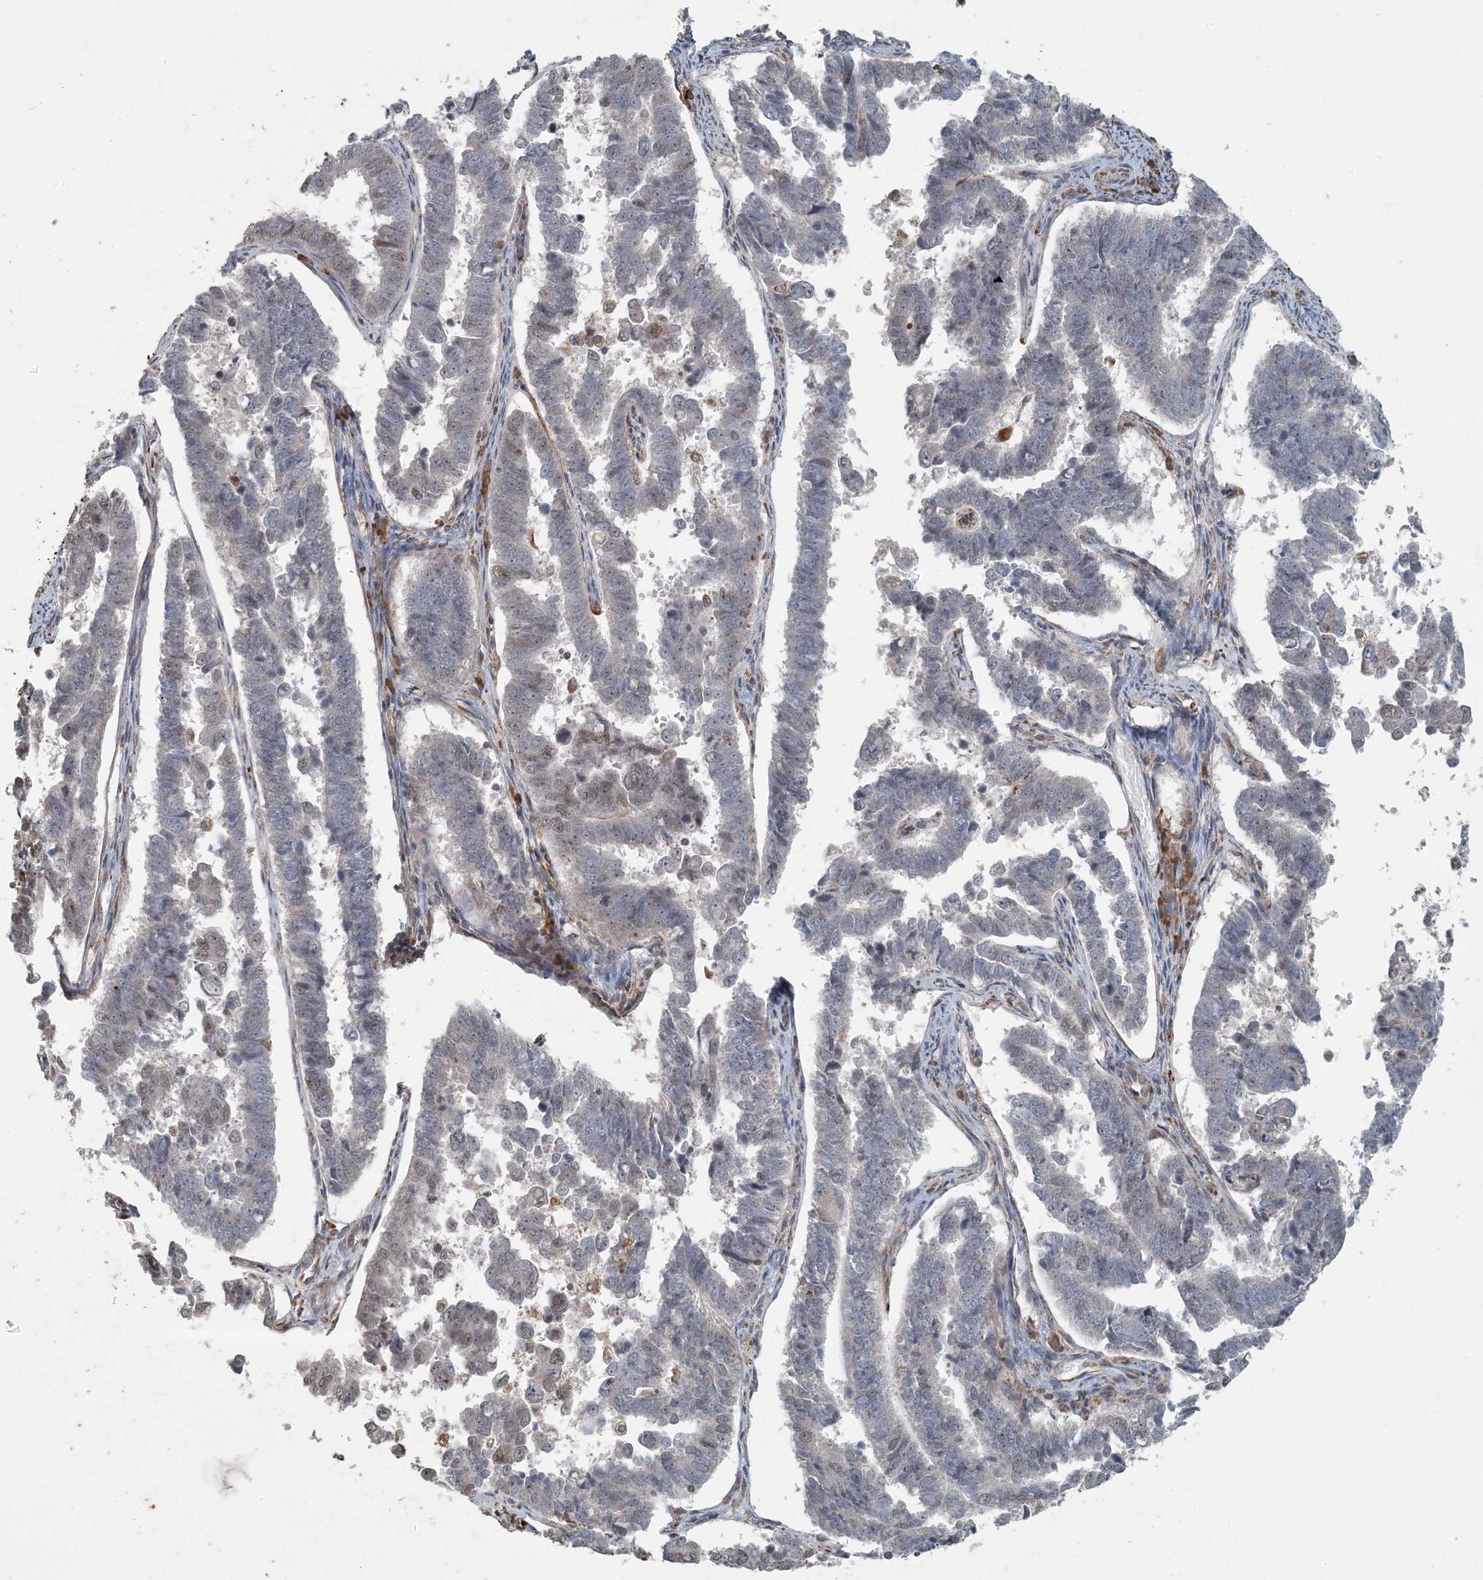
{"staining": {"intensity": "negative", "quantity": "none", "location": "none"}, "tissue": "endometrial cancer", "cell_type": "Tumor cells", "image_type": "cancer", "snomed": [{"axis": "morphology", "description": "Adenocarcinoma, NOS"}, {"axis": "topography", "description": "Endometrium"}], "caption": "This is an immunohistochemistry (IHC) histopathology image of human endometrial cancer (adenocarcinoma). There is no staining in tumor cells.", "gene": "AK9", "patient": {"sex": "female", "age": 75}}